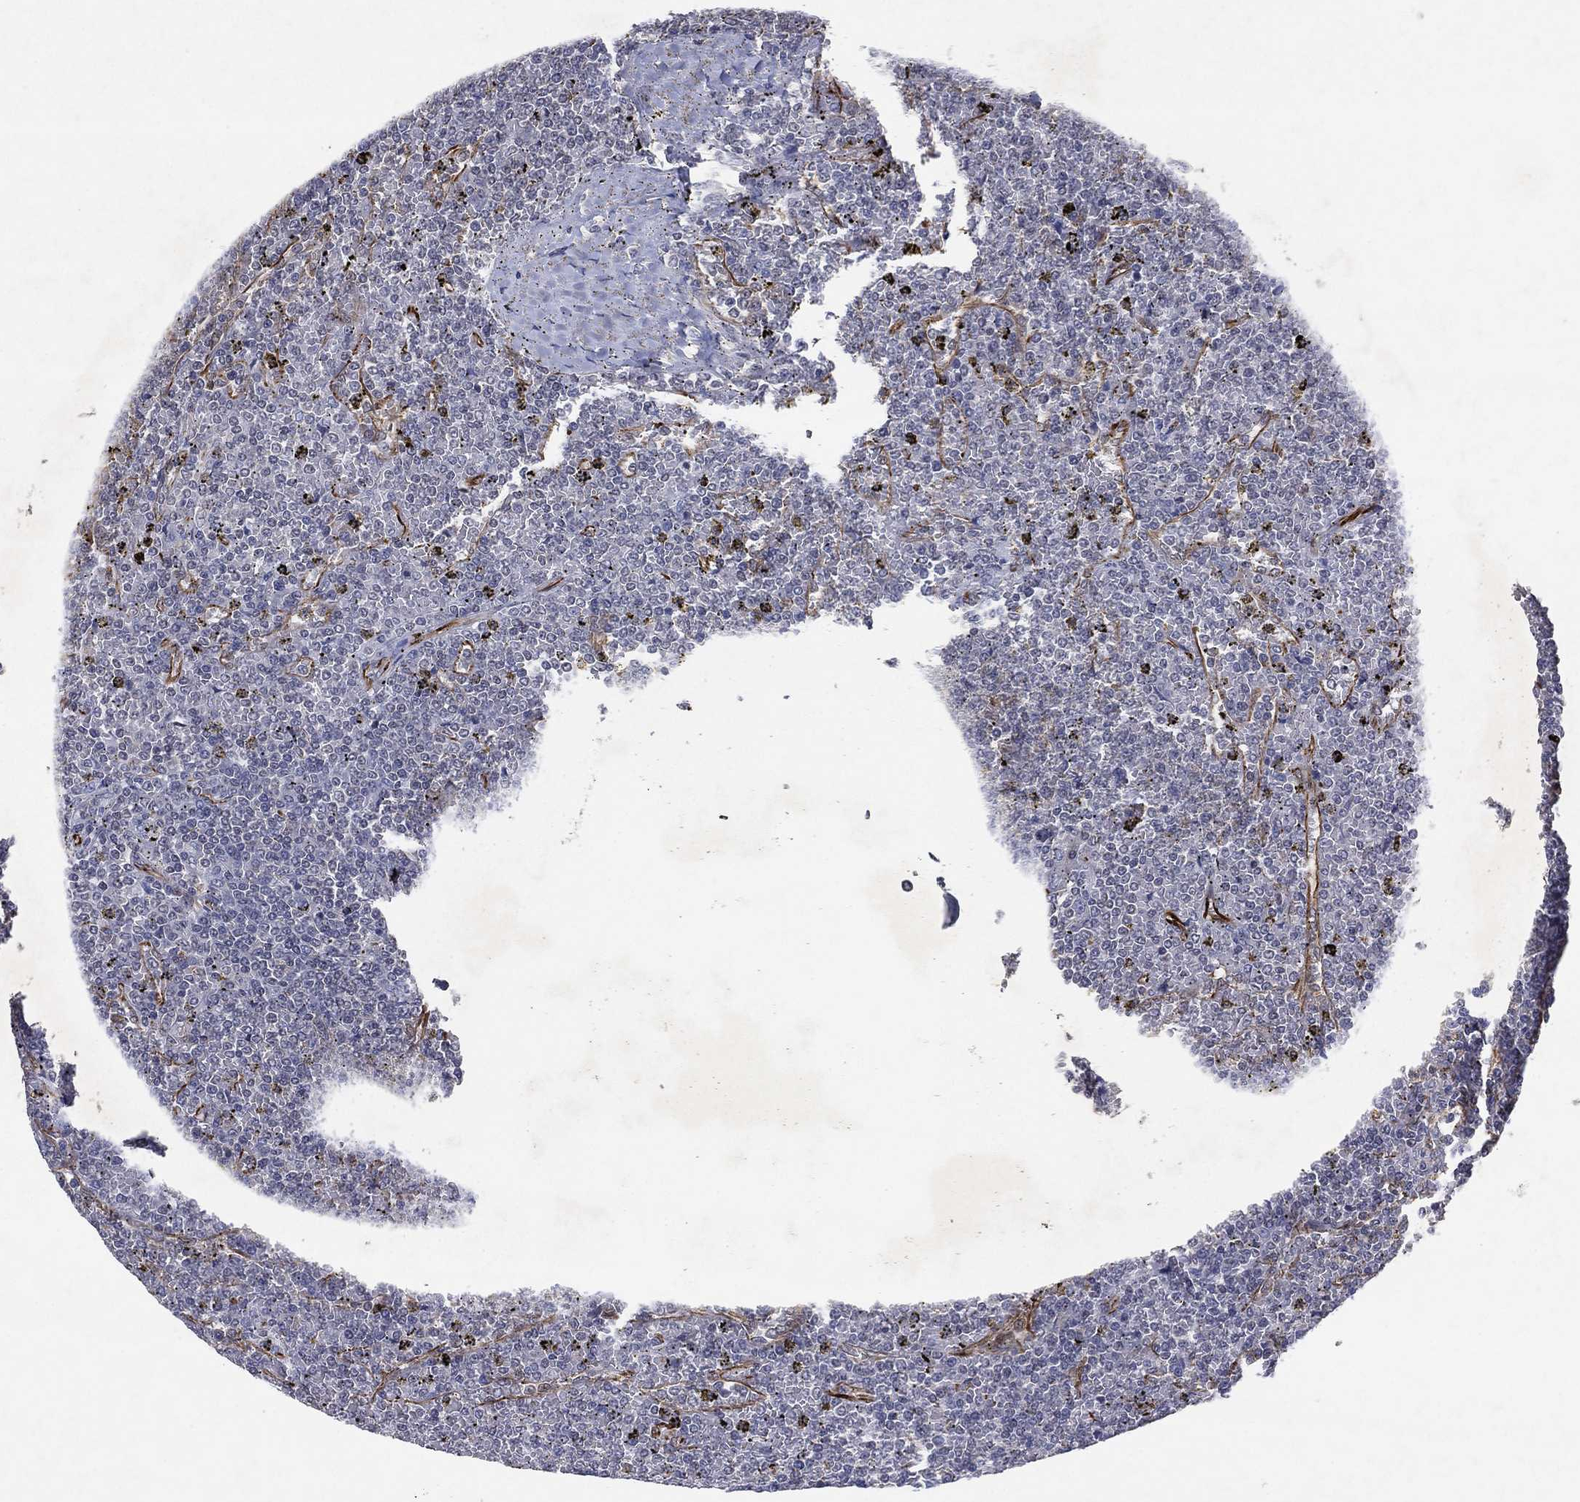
{"staining": {"intensity": "negative", "quantity": "none", "location": "none"}, "tissue": "lymphoma", "cell_type": "Tumor cells", "image_type": "cancer", "snomed": [{"axis": "morphology", "description": "Malignant lymphoma, non-Hodgkin's type, Low grade"}, {"axis": "topography", "description": "Spleen"}], "caption": "This is an IHC image of human lymphoma. There is no positivity in tumor cells.", "gene": "FLI1", "patient": {"sex": "female", "age": 19}}